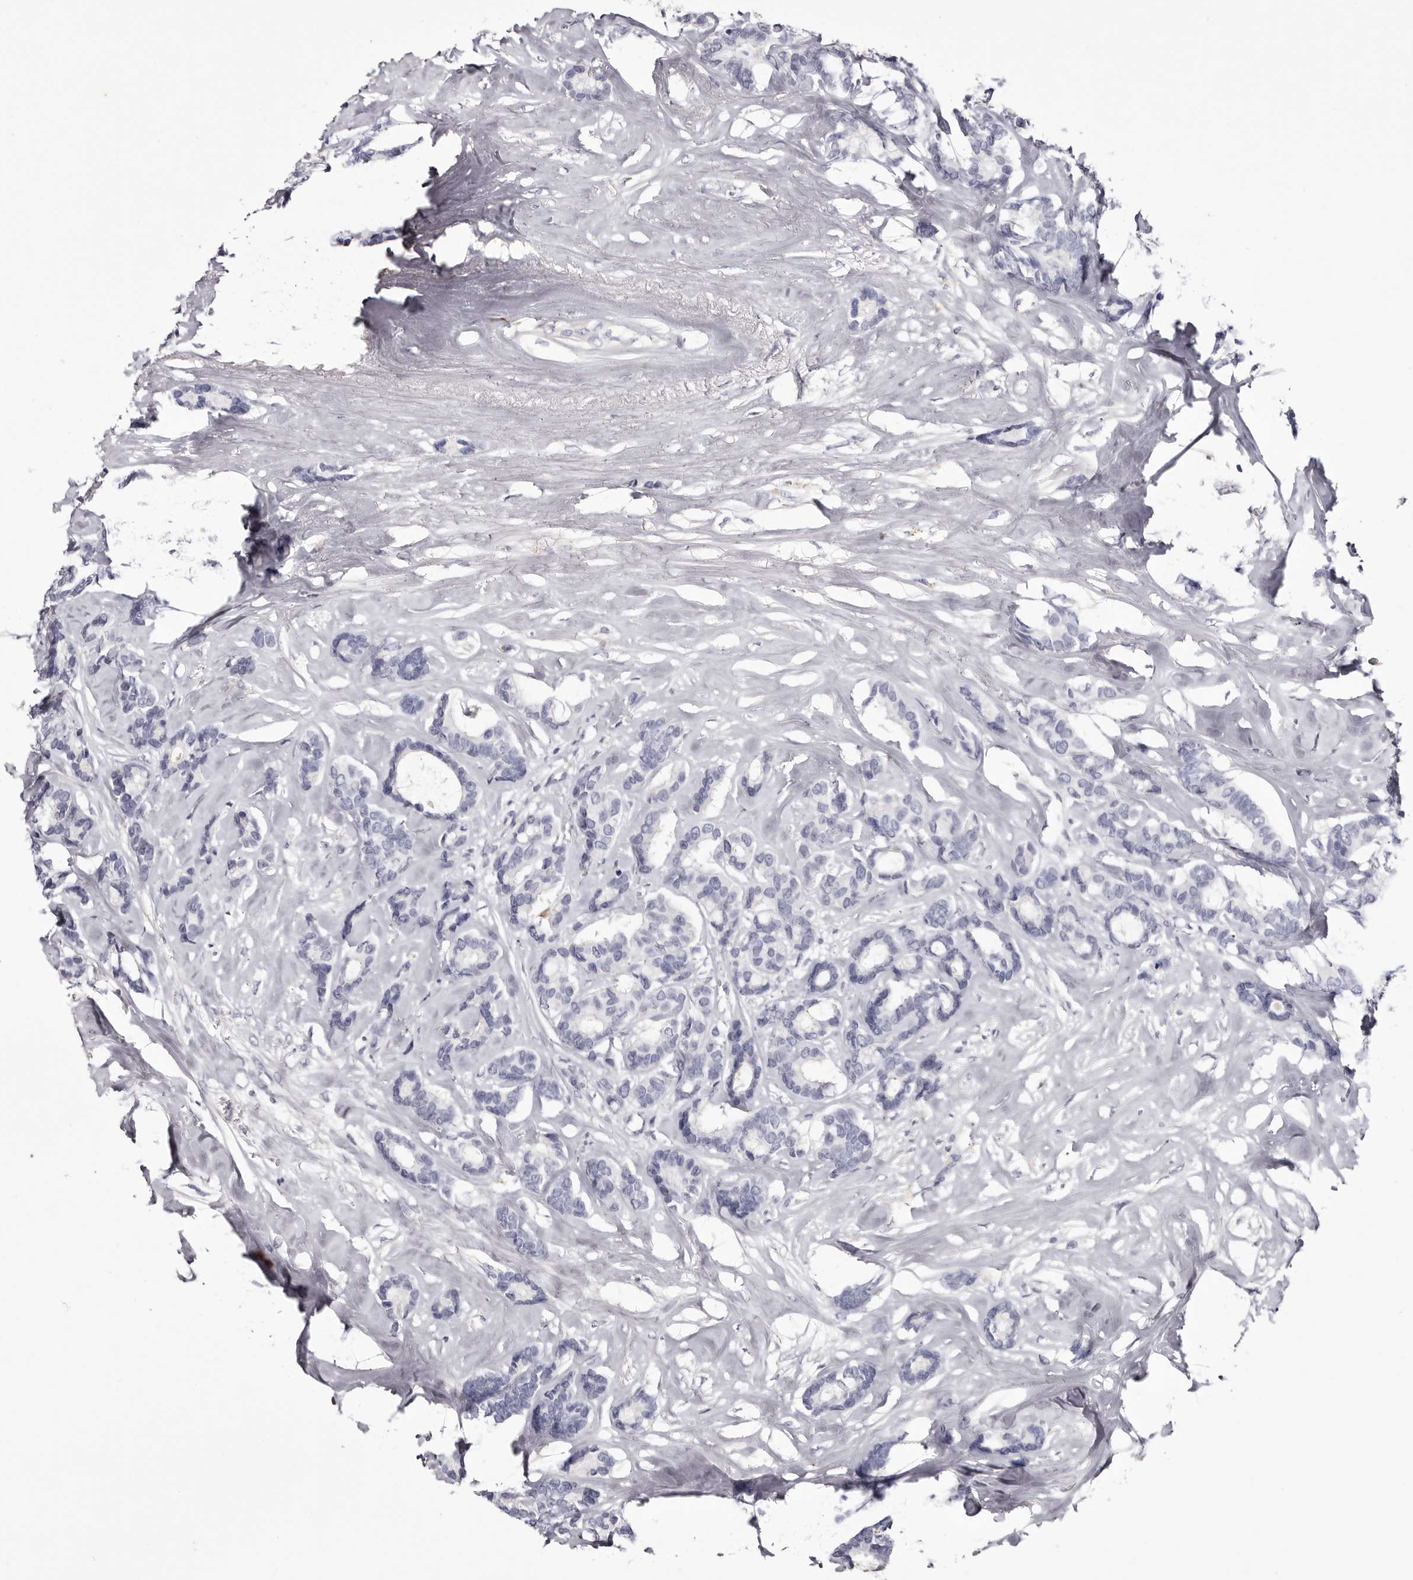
{"staining": {"intensity": "negative", "quantity": "none", "location": "none"}, "tissue": "breast cancer", "cell_type": "Tumor cells", "image_type": "cancer", "snomed": [{"axis": "morphology", "description": "Duct carcinoma"}, {"axis": "topography", "description": "Breast"}], "caption": "The IHC image has no significant staining in tumor cells of breast cancer (intraductal carcinoma) tissue.", "gene": "CA6", "patient": {"sex": "female", "age": 87}}